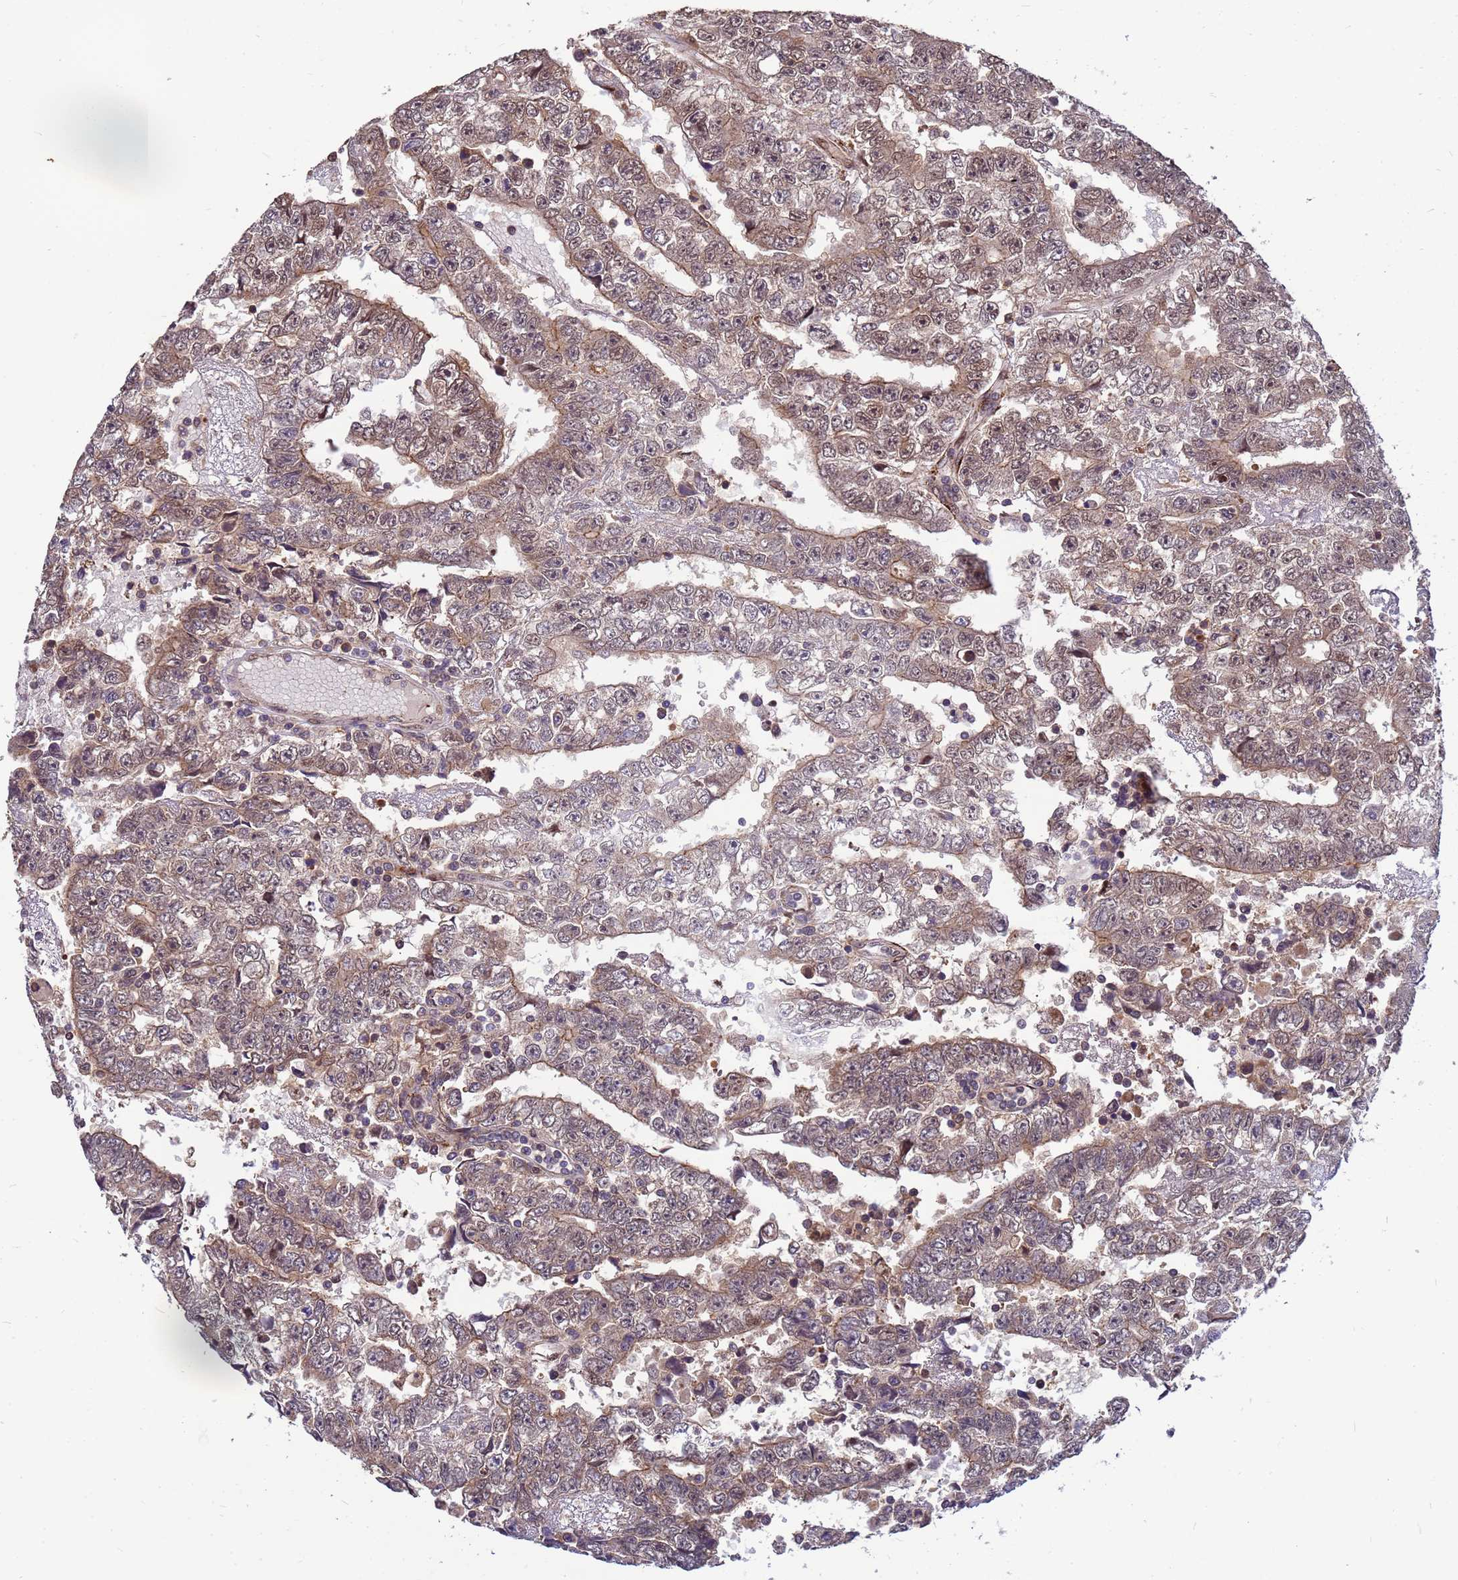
{"staining": {"intensity": "moderate", "quantity": "25%-75%", "location": "cytoplasmic/membranous"}, "tissue": "testis cancer", "cell_type": "Tumor cells", "image_type": "cancer", "snomed": [{"axis": "morphology", "description": "Carcinoma, Embryonal, NOS"}, {"axis": "topography", "description": "Testis"}], "caption": "This is a photomicrograph of immunohistochemistry staining of testis cancer, which shows moderate expression in the cytoplasmic/membranous of tumor cells.", "gene": "DUS4L", "patient": {"sex": "male", "age": 25}}